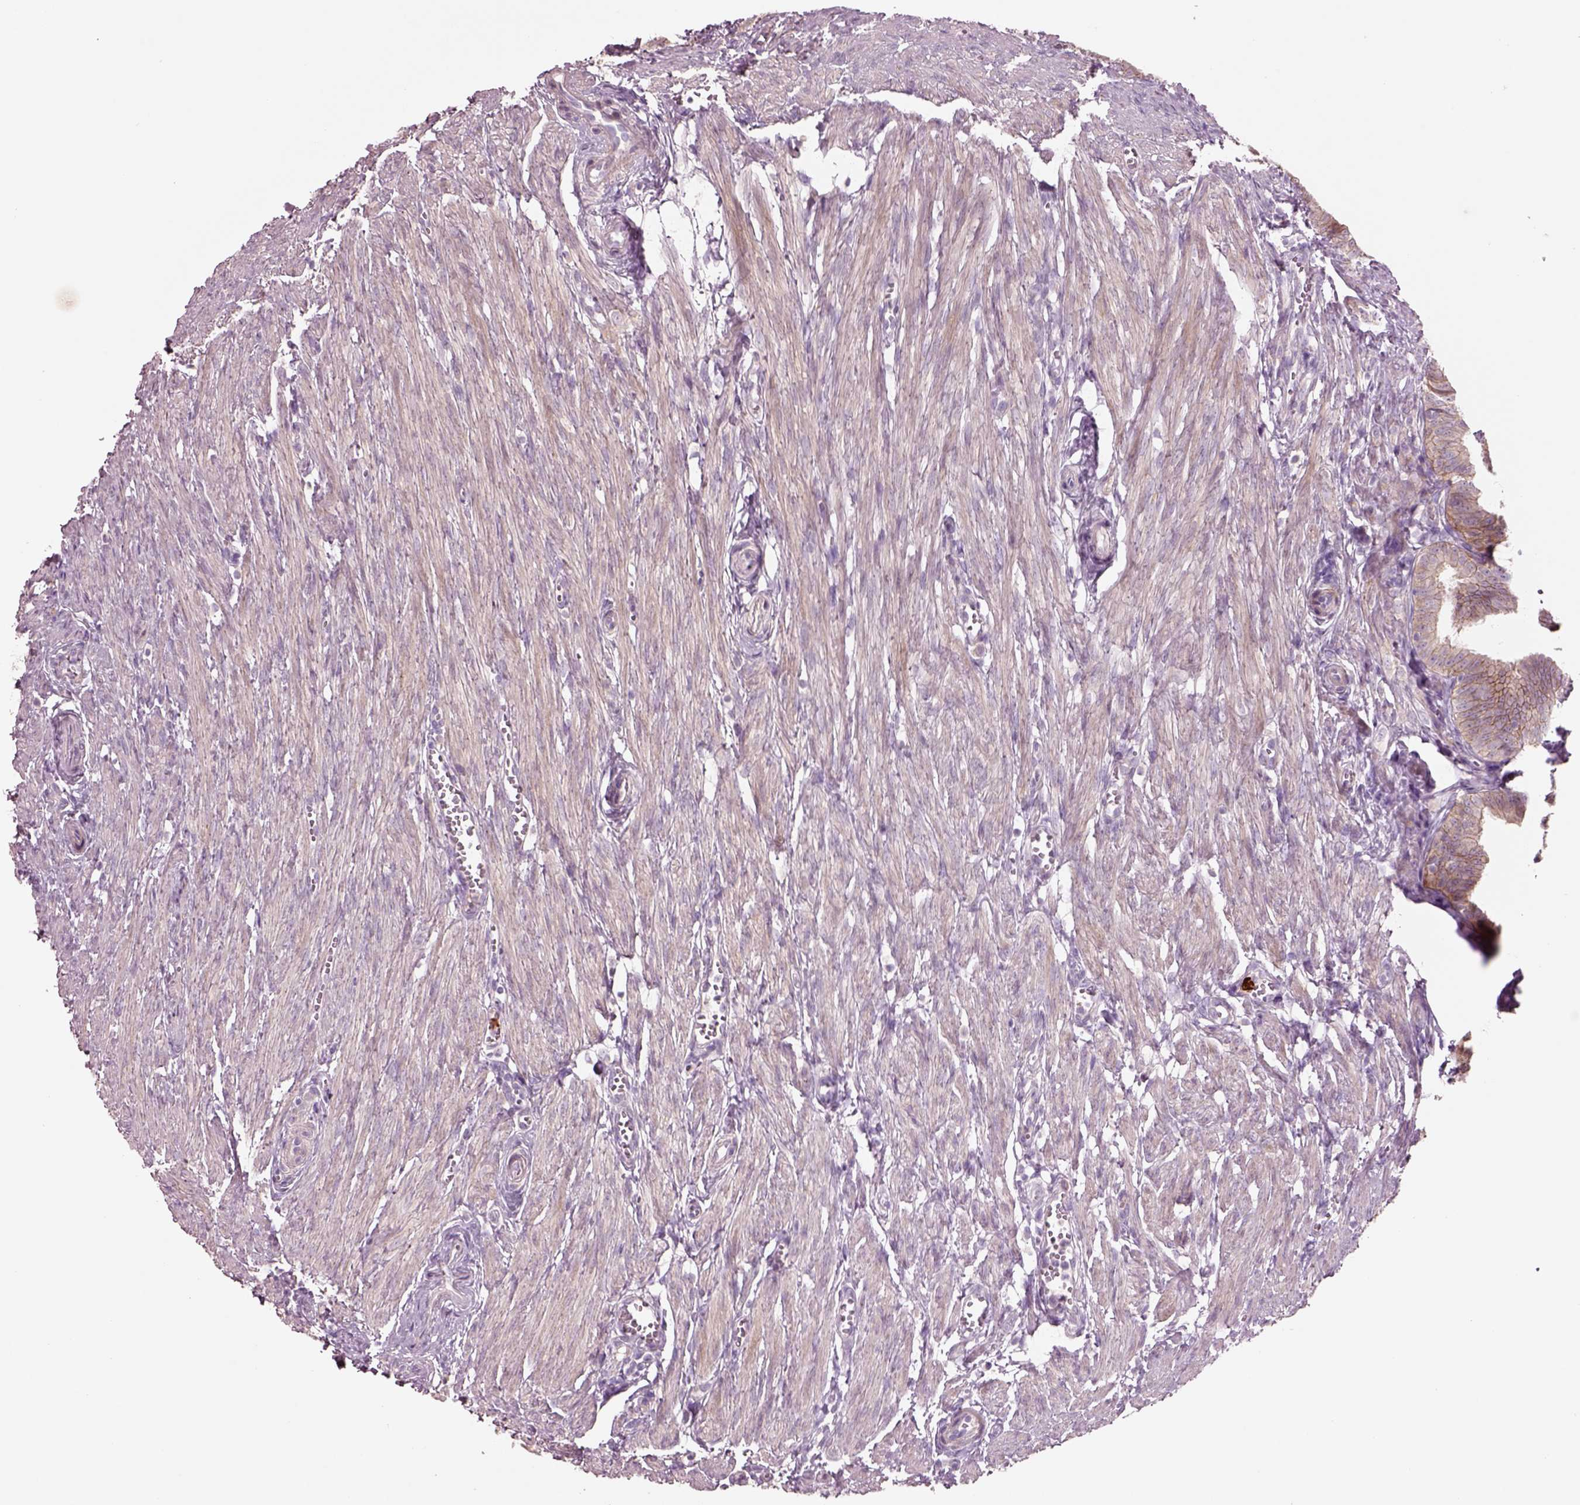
{"staining": {"intensity": "weak", "quantity": ">75%", "location": "cytoplasmic/membranous"}, "tissue": "fallopian tube", "cell_type": "Glandular cells", "image_type": "normal", "snomed": [{"axis": "morphology", "description": "Normal tissue, NOS"}, {"axis": "topography", "description": "Fallopian tube"}], "caption": "Glandular cells show low levels of weak cytoplasmic/membranous expression in about >75% of cells in benign fallopian tube.", "gene": "PLPP7", "patient": {"sex": "female", "age": 25}}